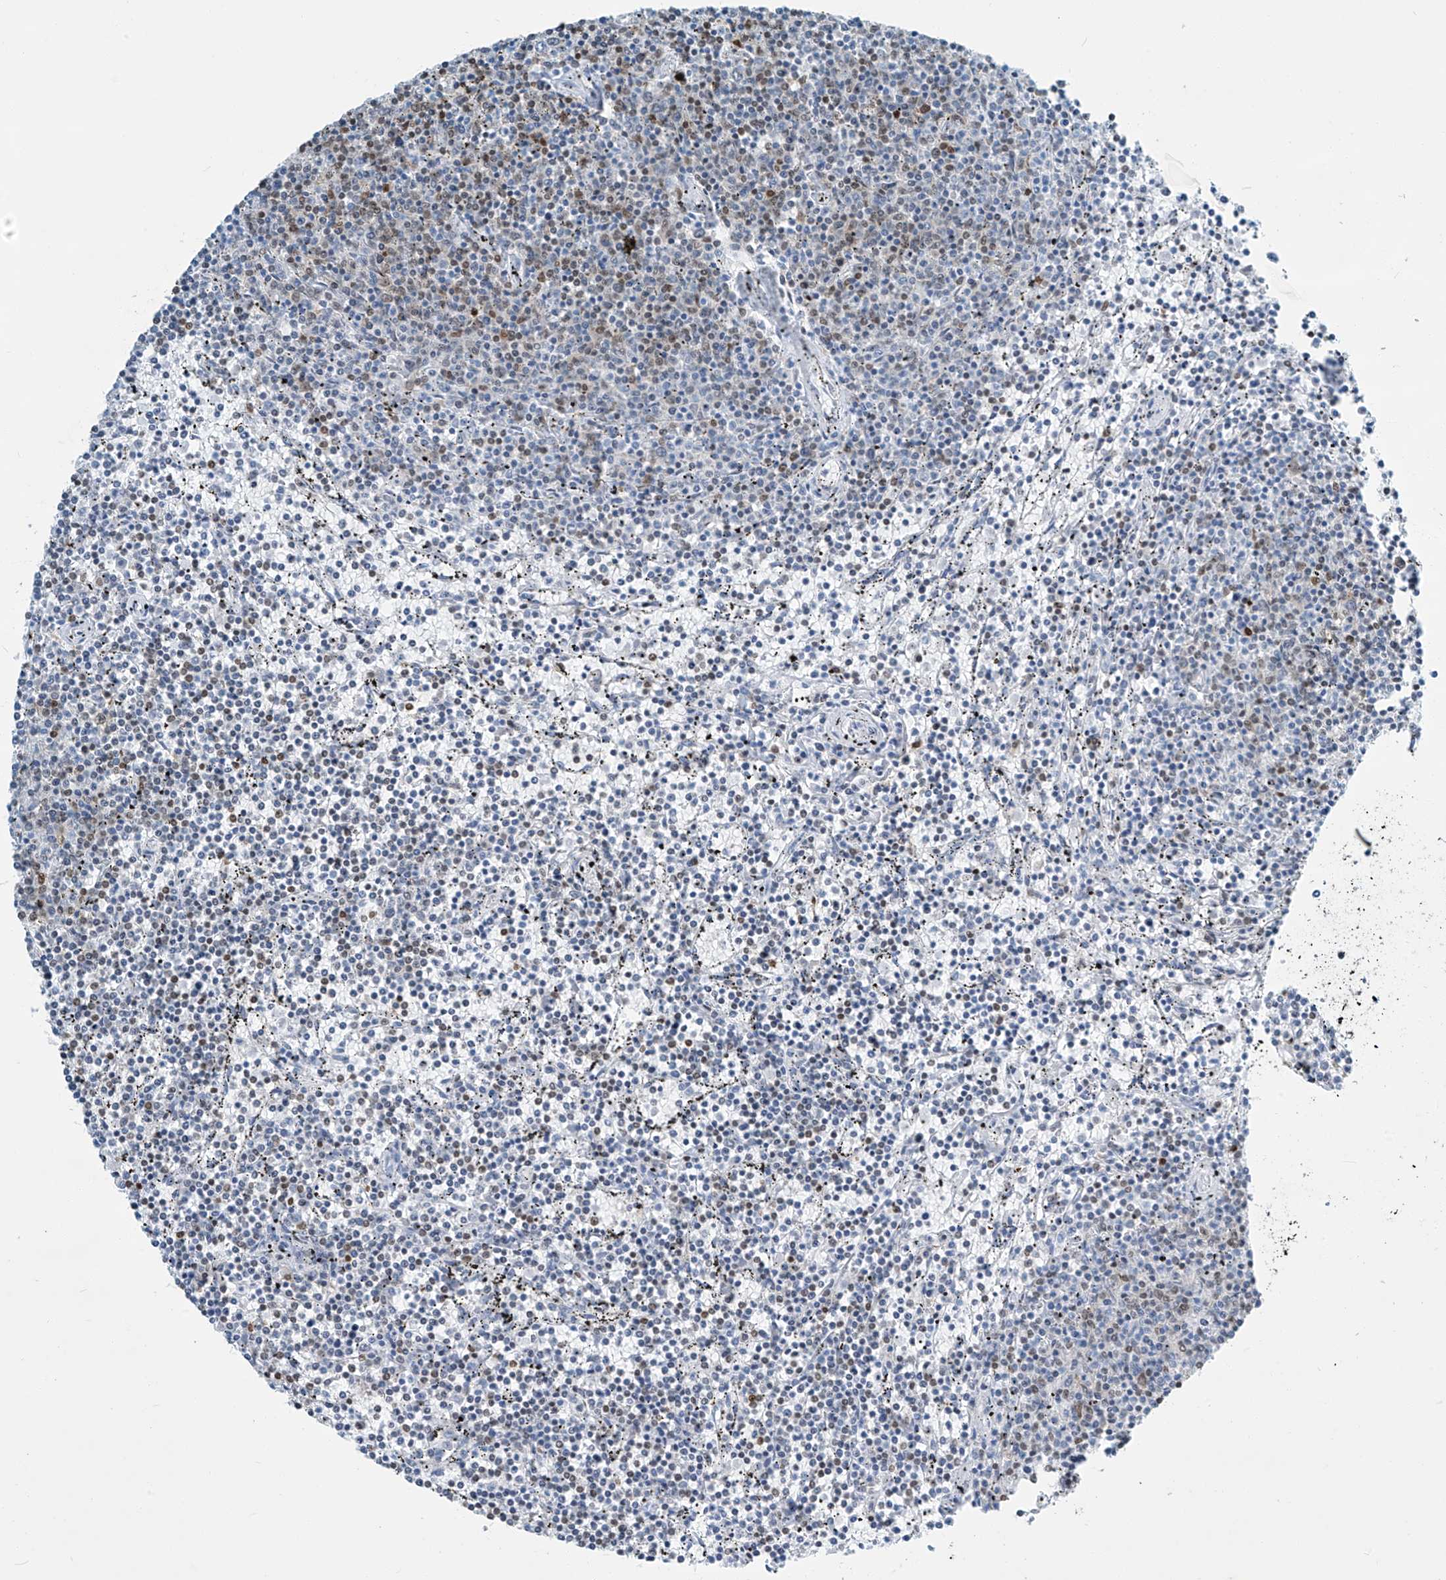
{"staining": {"intensity": "weak", "quantity": "<25%", "location": "nuclear"}, "tissue": "lymphoma", "cell_type": "Tumor cells", "image_type": "cancer", "snomed": [{"axis": "morphology", "description": "Malignant lymphoma, non-Hodgkin's type, Low grade"}, {"axis": "topography", "description": "Spleen"}], "caption": "Immunohistochemistry of low-grade malignant lymphoma, non-Hodgkin's type shows no staining in tumor cells.", "gene": "SARNP", "patient": {"sex": "female", "age": 50}}